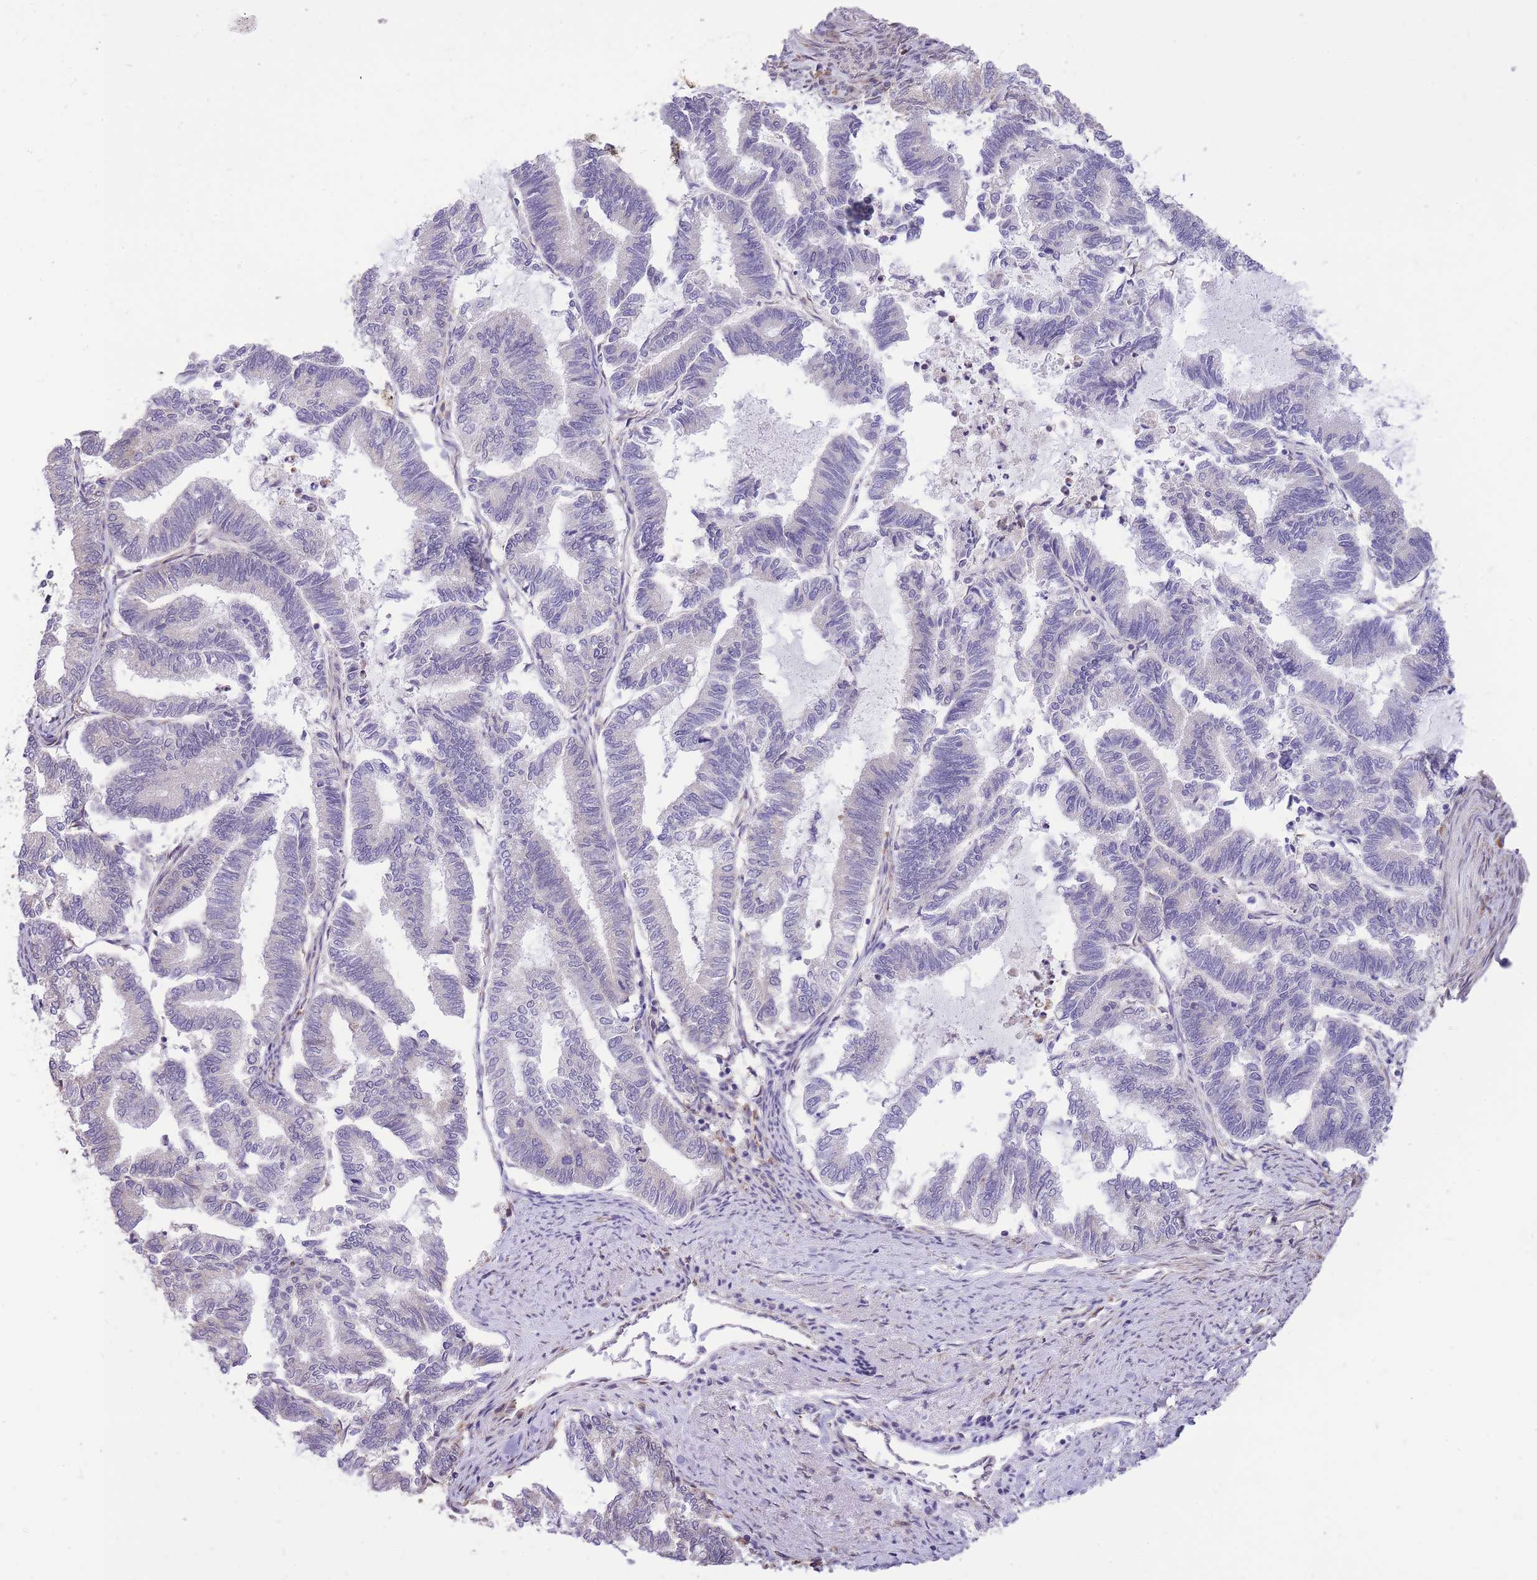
{"staining": {"intensity": "negative", "quantity": "none", "location": "none"}, "tissue": "endometrial cancer", "cell_type": "Tumor cells", "image_type": "cancer", "snomed": [{"axis": "morphology", "description": "Adenocarcinoma, NOS"}, {"axis": "topography", "description": "Endometrium"}], "caption": "IHC image of endometrial cancer stained for a protein (brown), which displays no staining in tumor cells.", "gene": "TOPAZ1", "patient": {"sex": "female", "age": 79}}